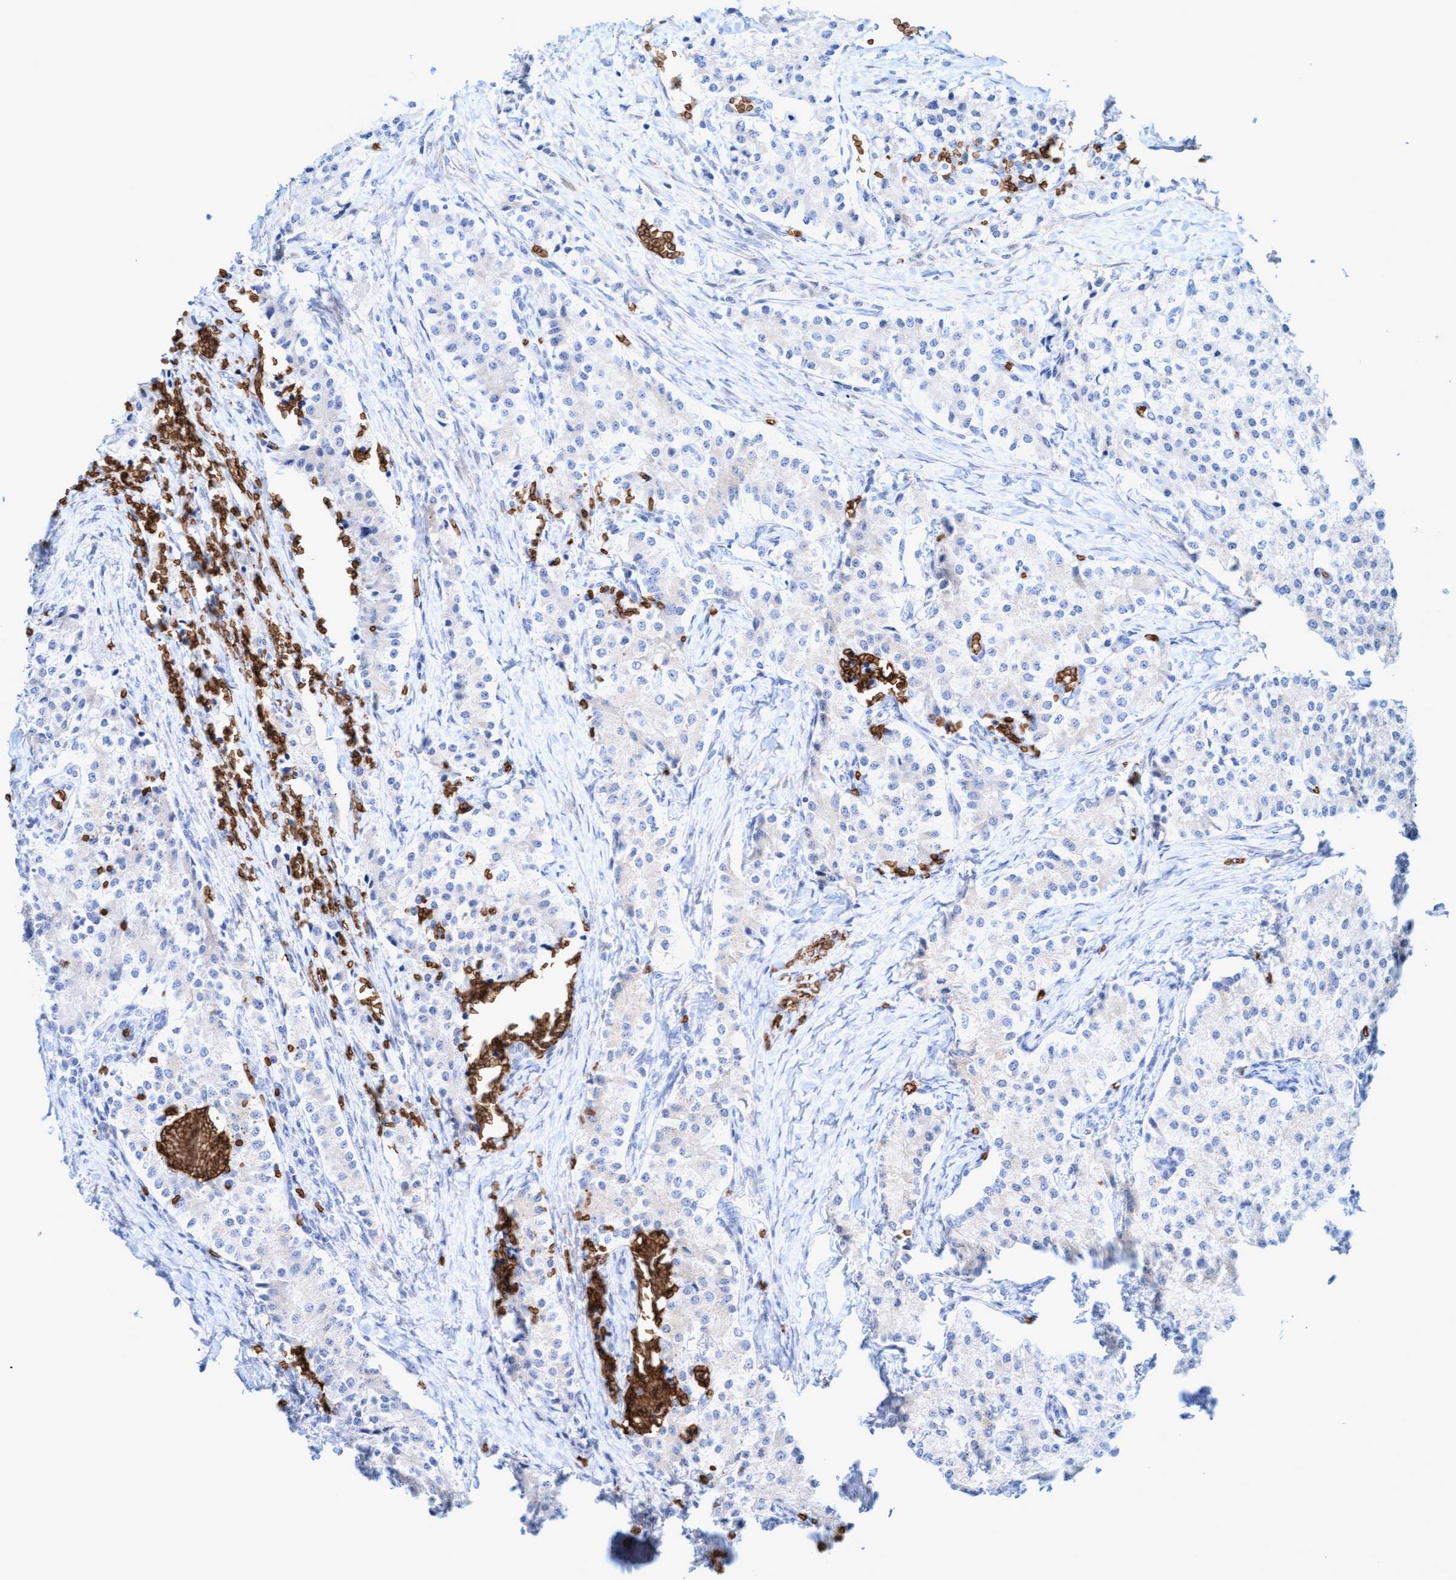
{"staining": {"intensity": "negative", "quantity": "none", "location": "none"}, "tissue": "carcinoid", "cell_type": "Tumor cells", "image_type": "cancer", "snomed": [{"axis": "morphology", "description": "Carcinoid, malignant, NOS"}, {"axis": "topography", "description": "Colon"}], "caption": "DAB immunohistochemical staining of malignant carcinoid exhibits no significant expression in tumor cells.", "gene": "SPEM2", "patient": {"sex": "female", "age": 52}}